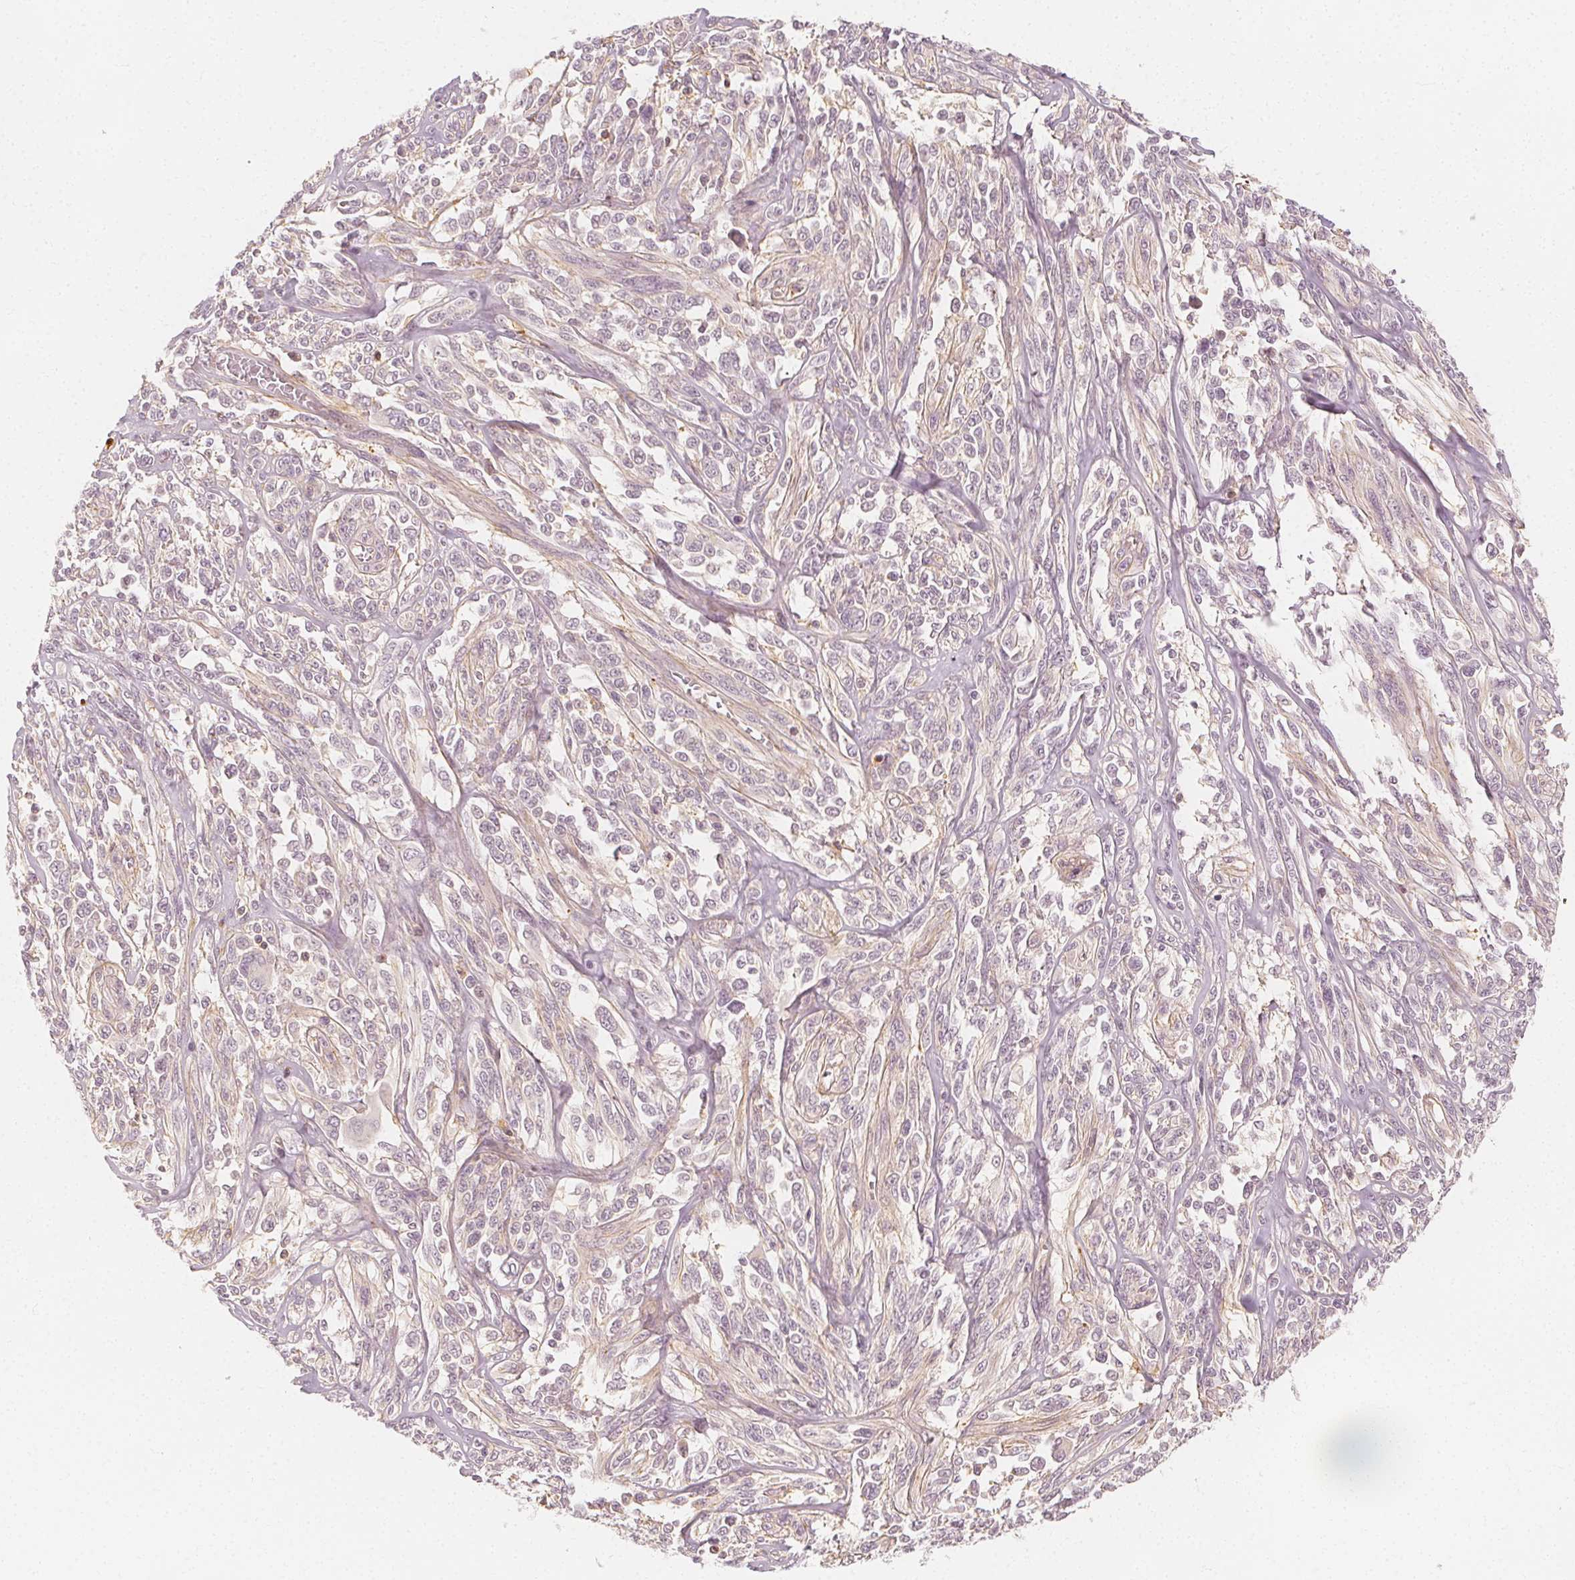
{"staining": {"intensity": "negative", "quantity": "none", "location": "none"}, "tissue": "melanoma", "cell_type": "Tumor cells", "image_type": "cancer", "snomed": [{"axis": "morphology", "description": "Malignant melanoma, NOS"}, {"axis": "topography", "description": "Skin"}], "caption": "There is no significant staining in tumor cells of melanoma.", "gene": "ARHGAP26", "patient": {"sex": "female", "age": 91}}